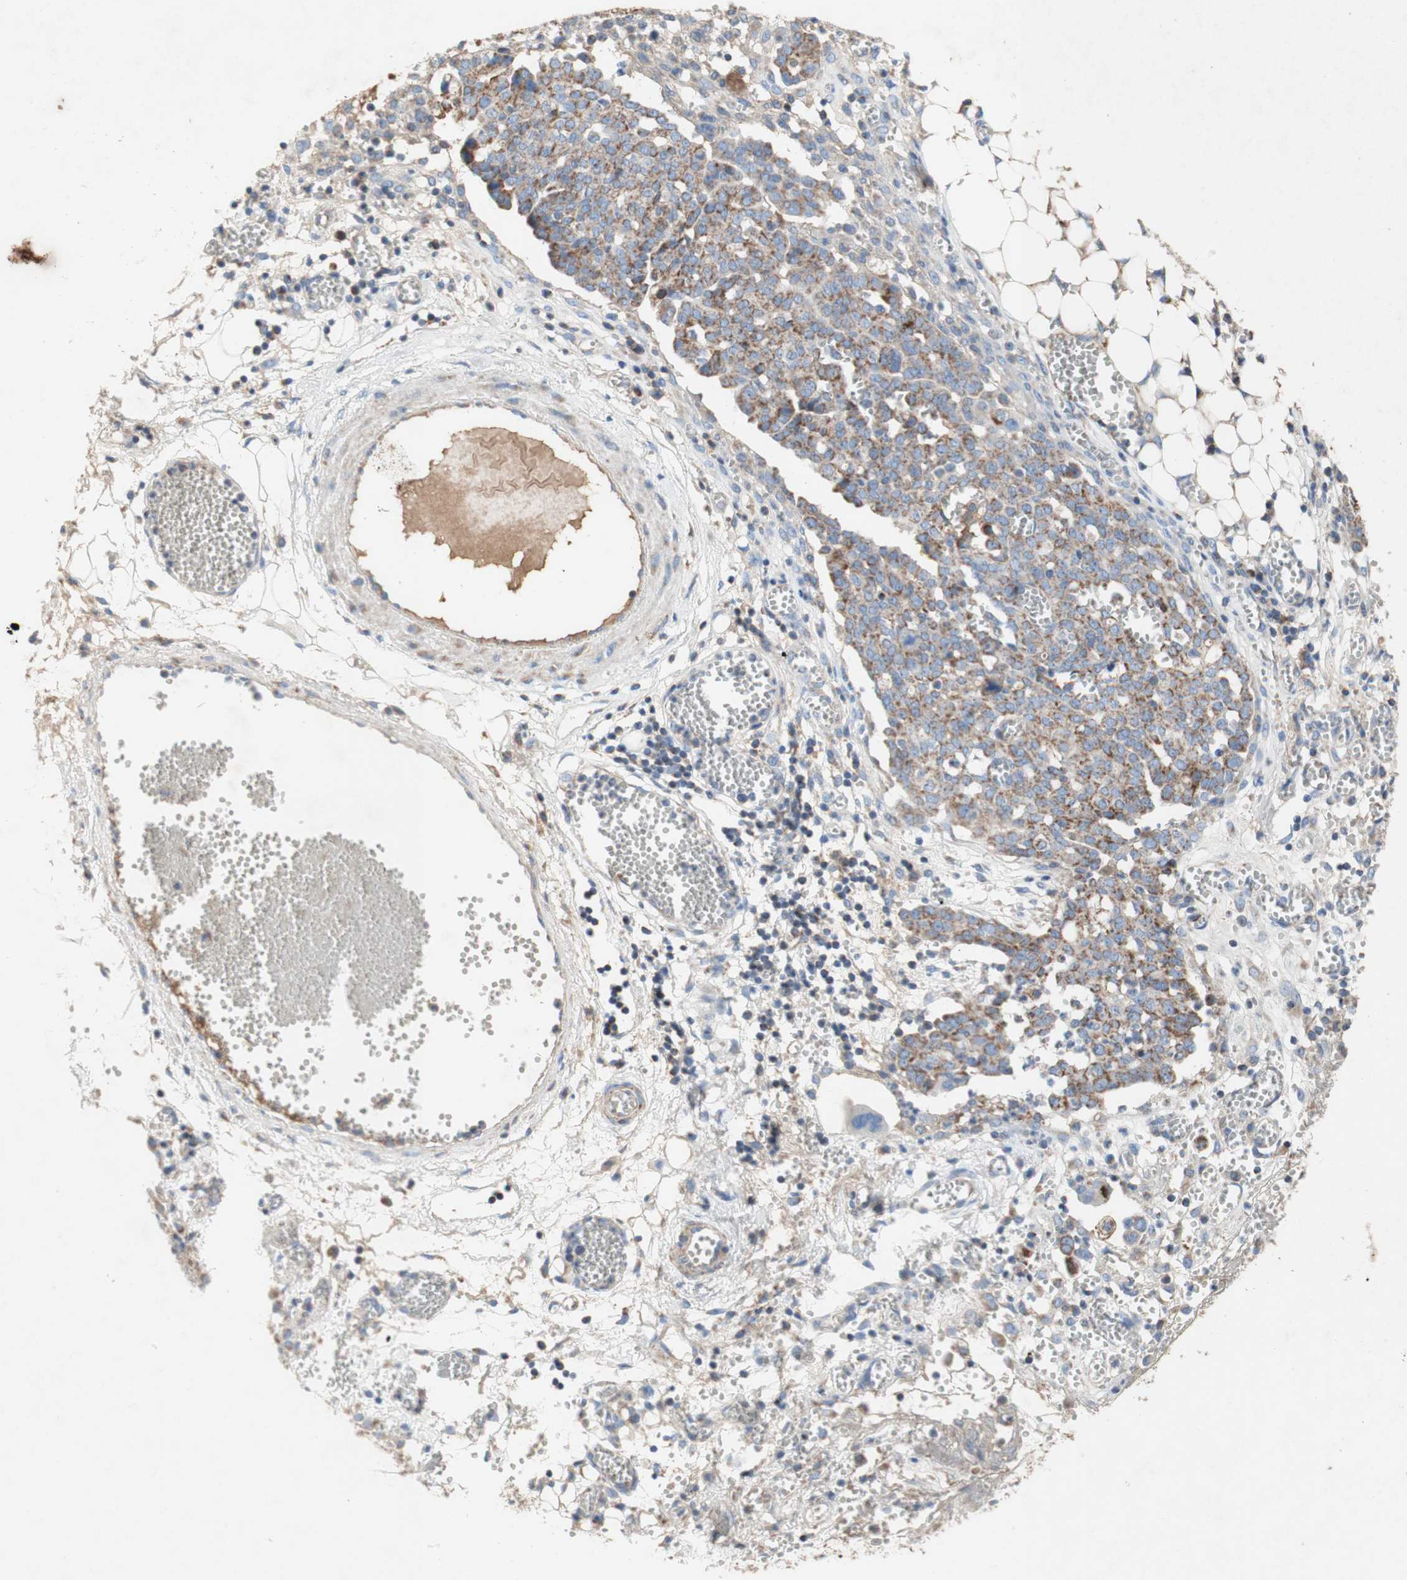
{"staining": {"intensity": "moderate", "quantity": ">75%", "location": "cytoplasmic/membranous"}, "tissue": "ovarian cancer", "cell_type": "Tumor cells", "image_type": "cancer", "snomed": [{"axis": "morphology", "description": "Cystadenocarcinoma, serous, NOS"}, {"axis": "topography", "description": "Soft tissue"}, {"axis": "topography", "description": "Ovary"}], "caption": "The immunohistochemical stain labels moderate cytoplasmic/membranous staining in tumor cells of ovarian cancer tissue. The protein of interest is shown in brown color, while the nuclei are stained blue.", "gene": "SDHB", "patient": {"sex": "female", "age": 57}}